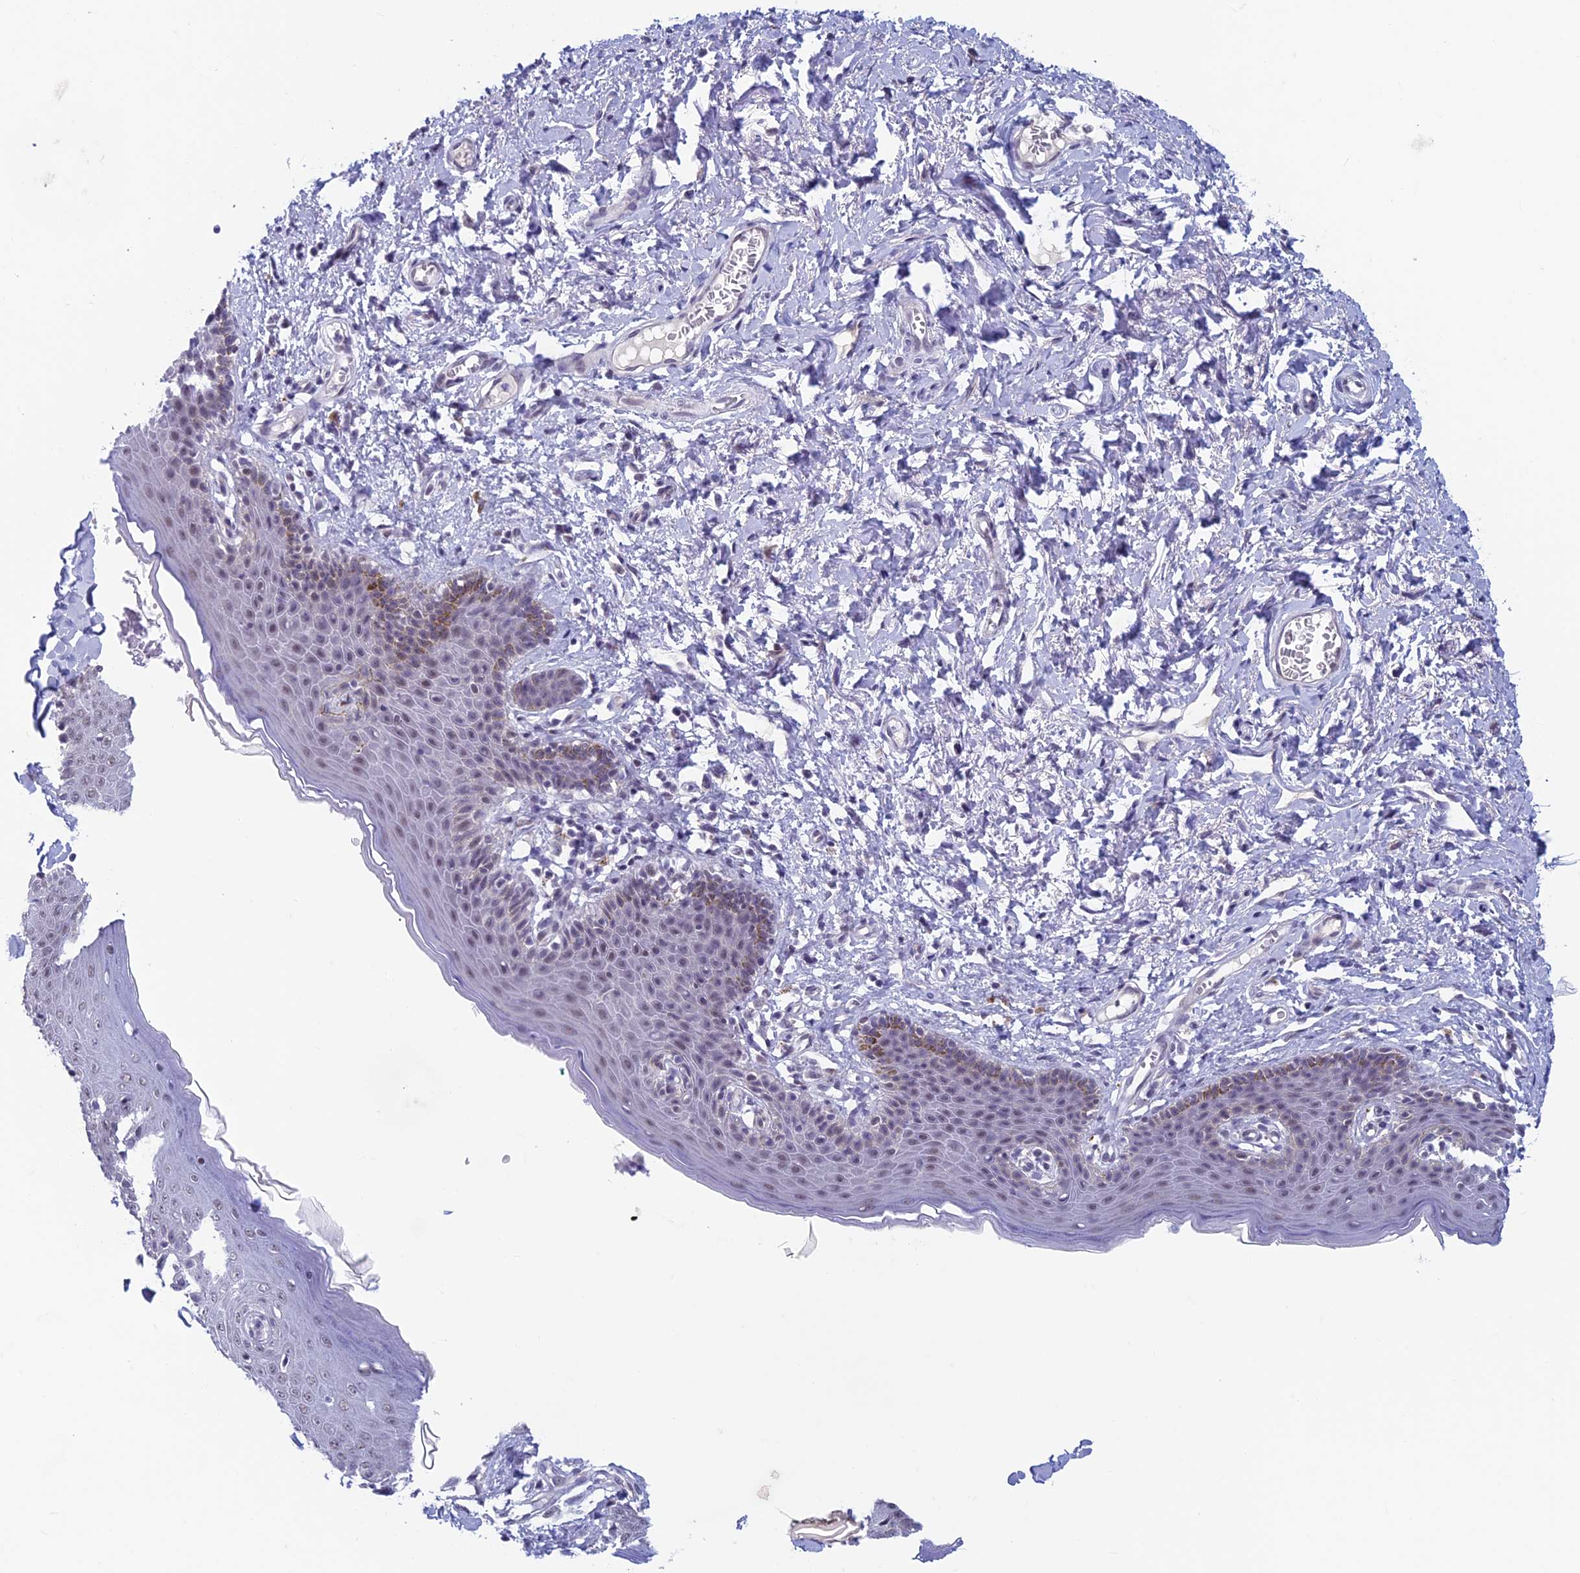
{"staining": {"intensity": "moderate", "quantity": "<25%", "location": "cytoplasmic/membranous"}, "tissue": "skin", "cell_type": "Epidermal cells", "image_type": "normal", "snomed": [{"axis": "morphology", "description": "Normal tissue, NOS"}, {"axis": "topography", "description": "Vulva"}], "caption": "The image demonstrates a brown stain indicating the presence of a protein in the cytoplasmic/membranous of epidermal cells in skin.", "gene": "ASH2L", "patient": {"sex": "female", "age": 66}}